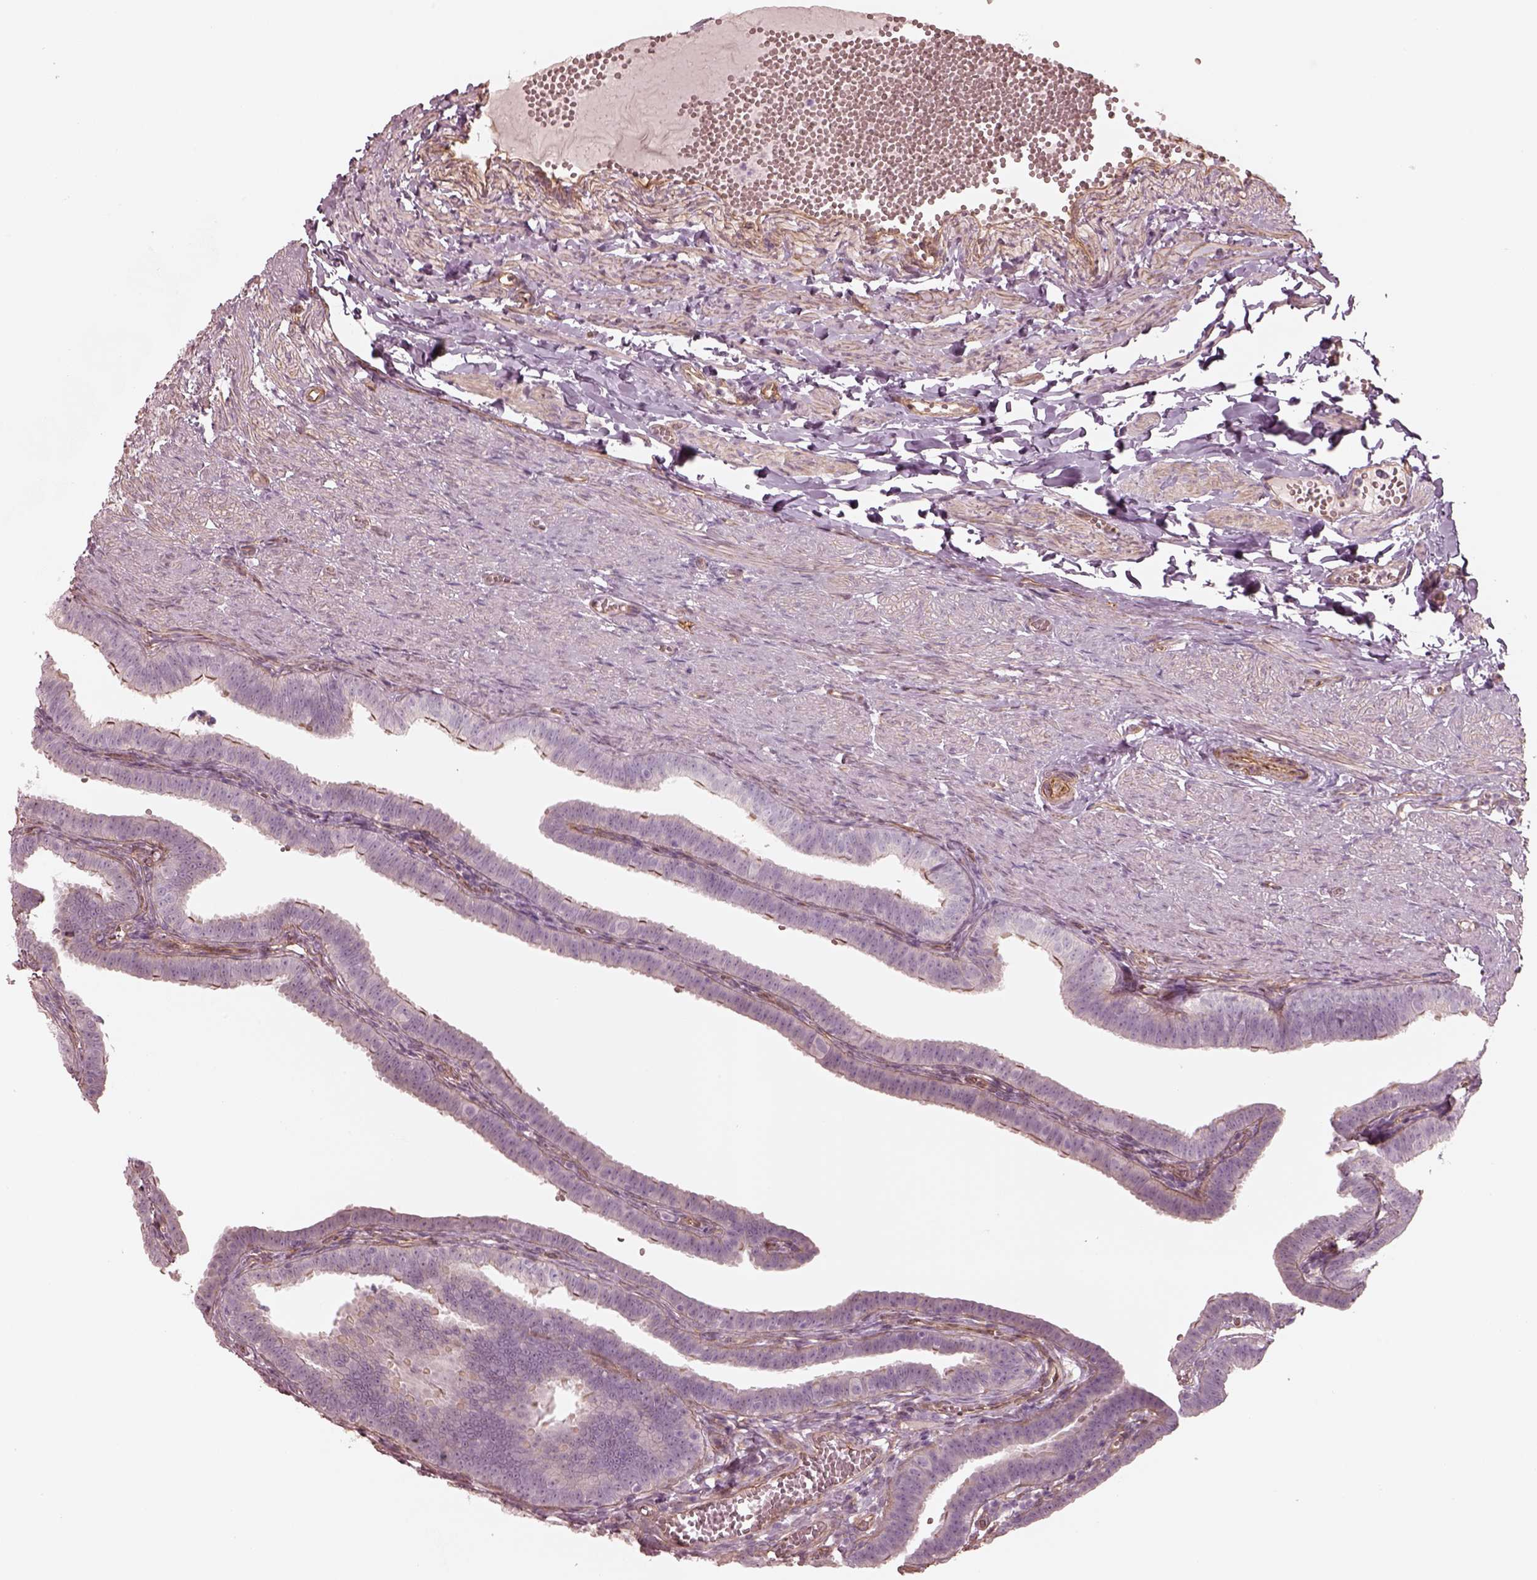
{"staining": {"intensity": "negative", "quantity": "none", "location": "none"}, "tissue": "fallopian tube", "cell_type": "Glandular cells", "image_type": "normal", "snomed": [{"axis": "morphology", "description": "Normal tissue, NOS"}, {"axis": "topography", "description": "Fallopian tube"}], "caption": "High power microscopy histopathology image of an immunohistochemistry (IHC) image of unremarkable fallopian tube, revealing no significant expression in glandular cells.", "gene": "CRYM", "patient": {"sex": "female", "age": 25}}